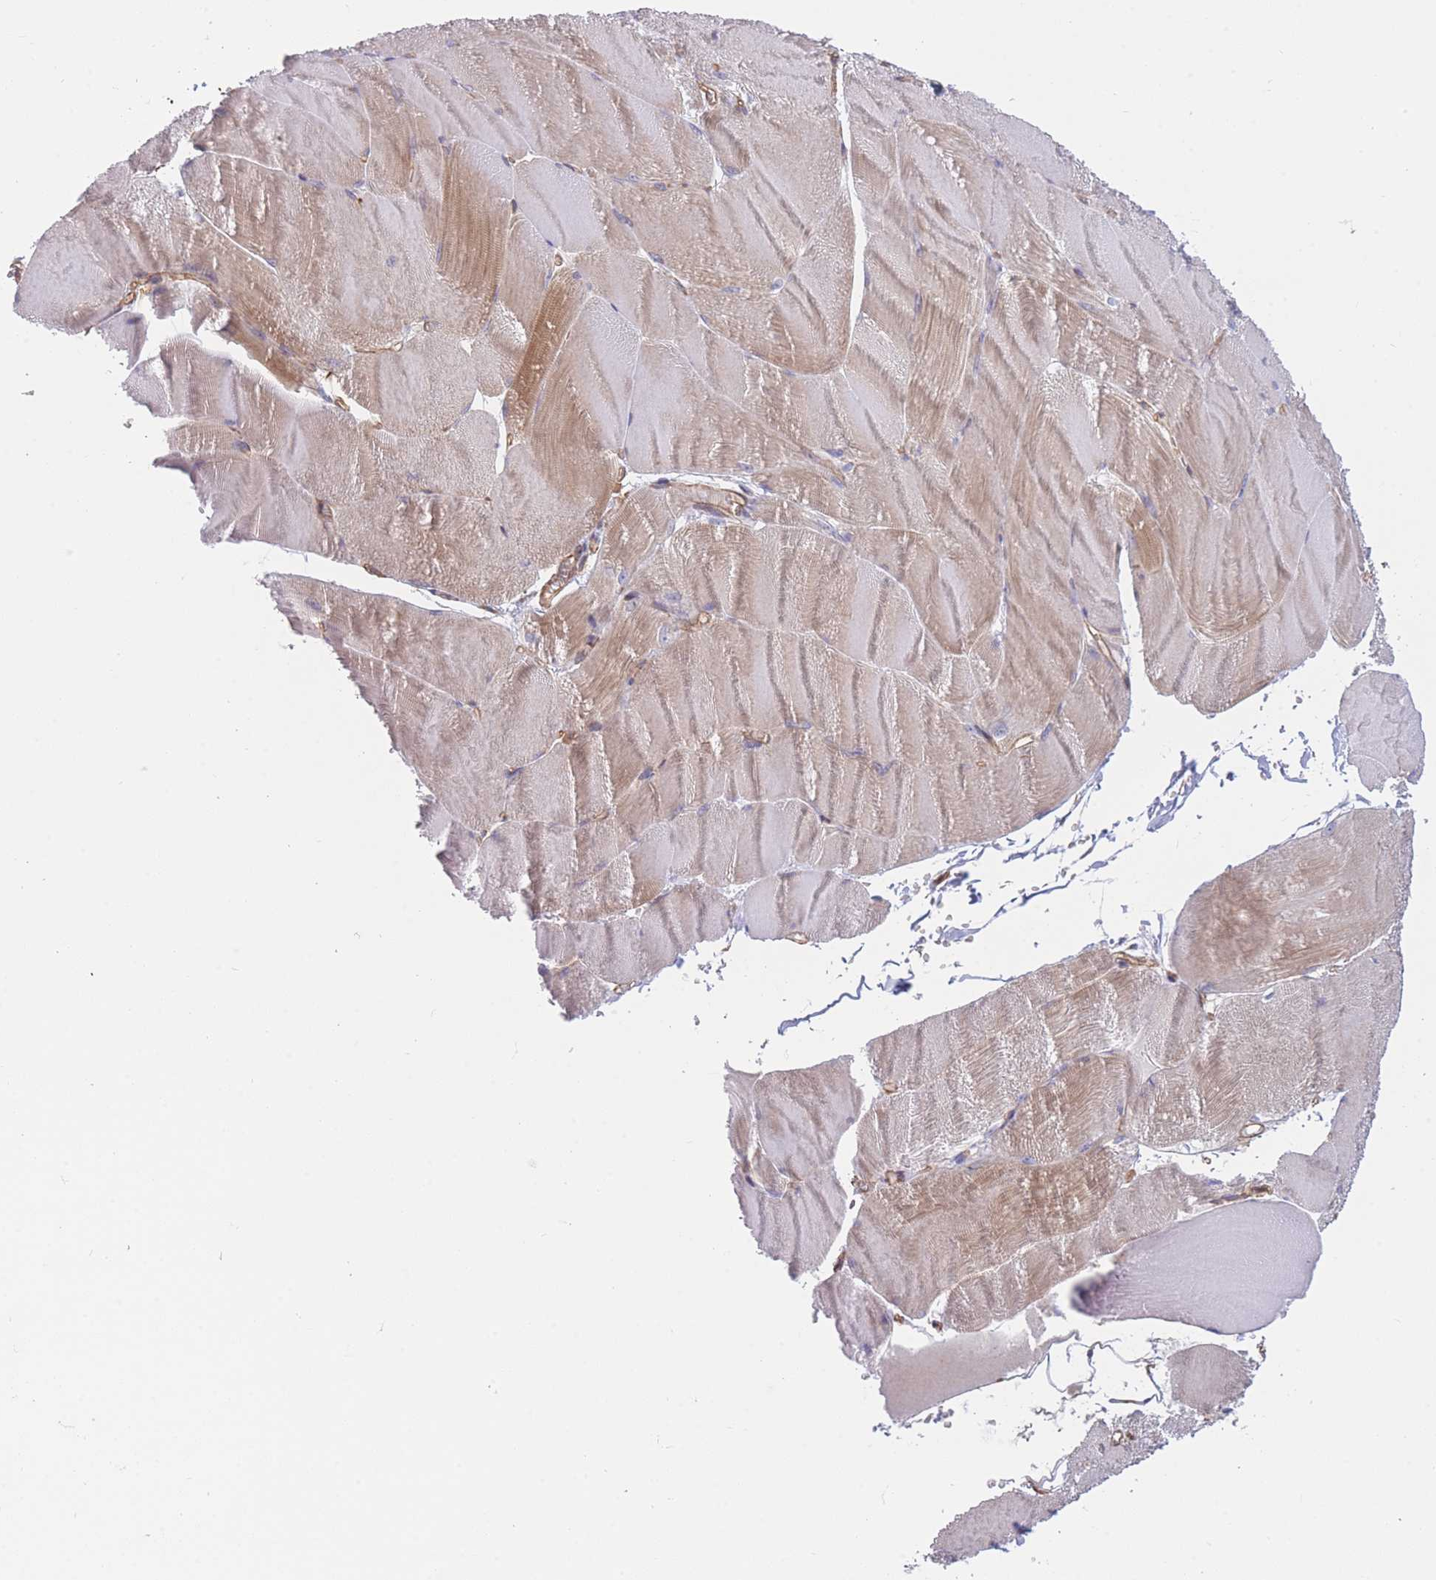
{"staining": {"intensity": "moderate", "quantity": ">75%", "location": "cytoplasmic/membranous"}, "tissue": "skeletal muscle", "cell_type": "Myocytes", "image_type": "normal", "snomed": [{"axis": "morphology", "description": "Normal tissue, NOS"}, {"axis": "morphology", "description": "Basal cell carcinoma"}, {"axis": "topography", "description": "Skeletal muscle"}], "caption": "High-power microscopy captured an immunohistochemistry photomicrograph of normal skeletal muscle, revealing moderate cytoplasmic/membranous positivity in about >75% of myocytes.", "gene": "CDC25B", "patient": {"sex": "female", "age": 64}}